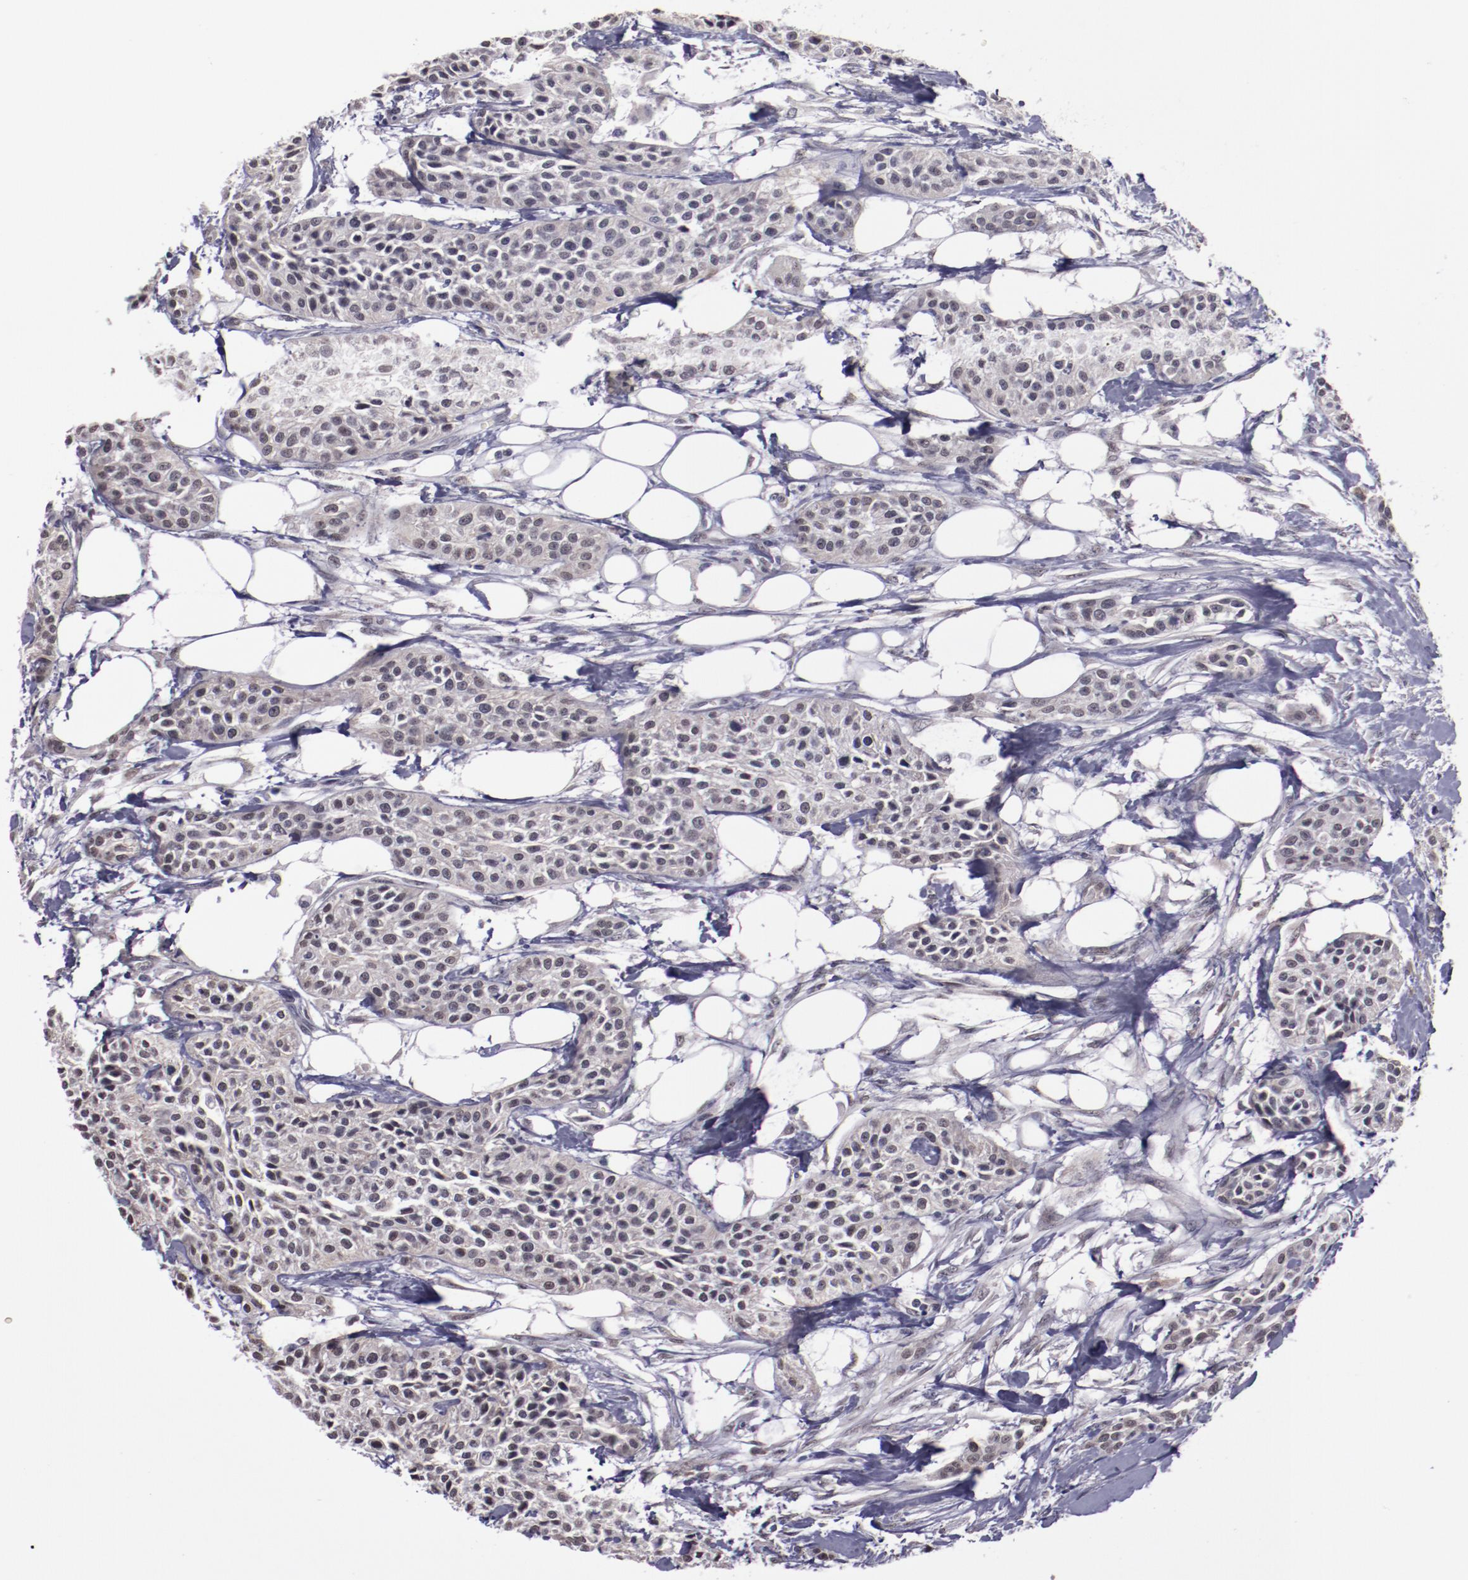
{"staining": {"intensity": "weak", "quantity": ">75%", "location": "nuclear"}, "tissue": "urothelial cancer", "cell_type": "Tumor cells", "image_type": "cancer", "snomed": [{"axis": "morphology", "description": "Urothelial carcinoma, High grade"}, {"axis": "topography", "description": "Urinary bladder"}], "caption": "Protein analysis of urothelial cancer tissue demonstrates weak nuclear staining in approximately >75% of tumor cells.", "gene": "NRXN3", "patient": {"sex": "male", "age": 56}}